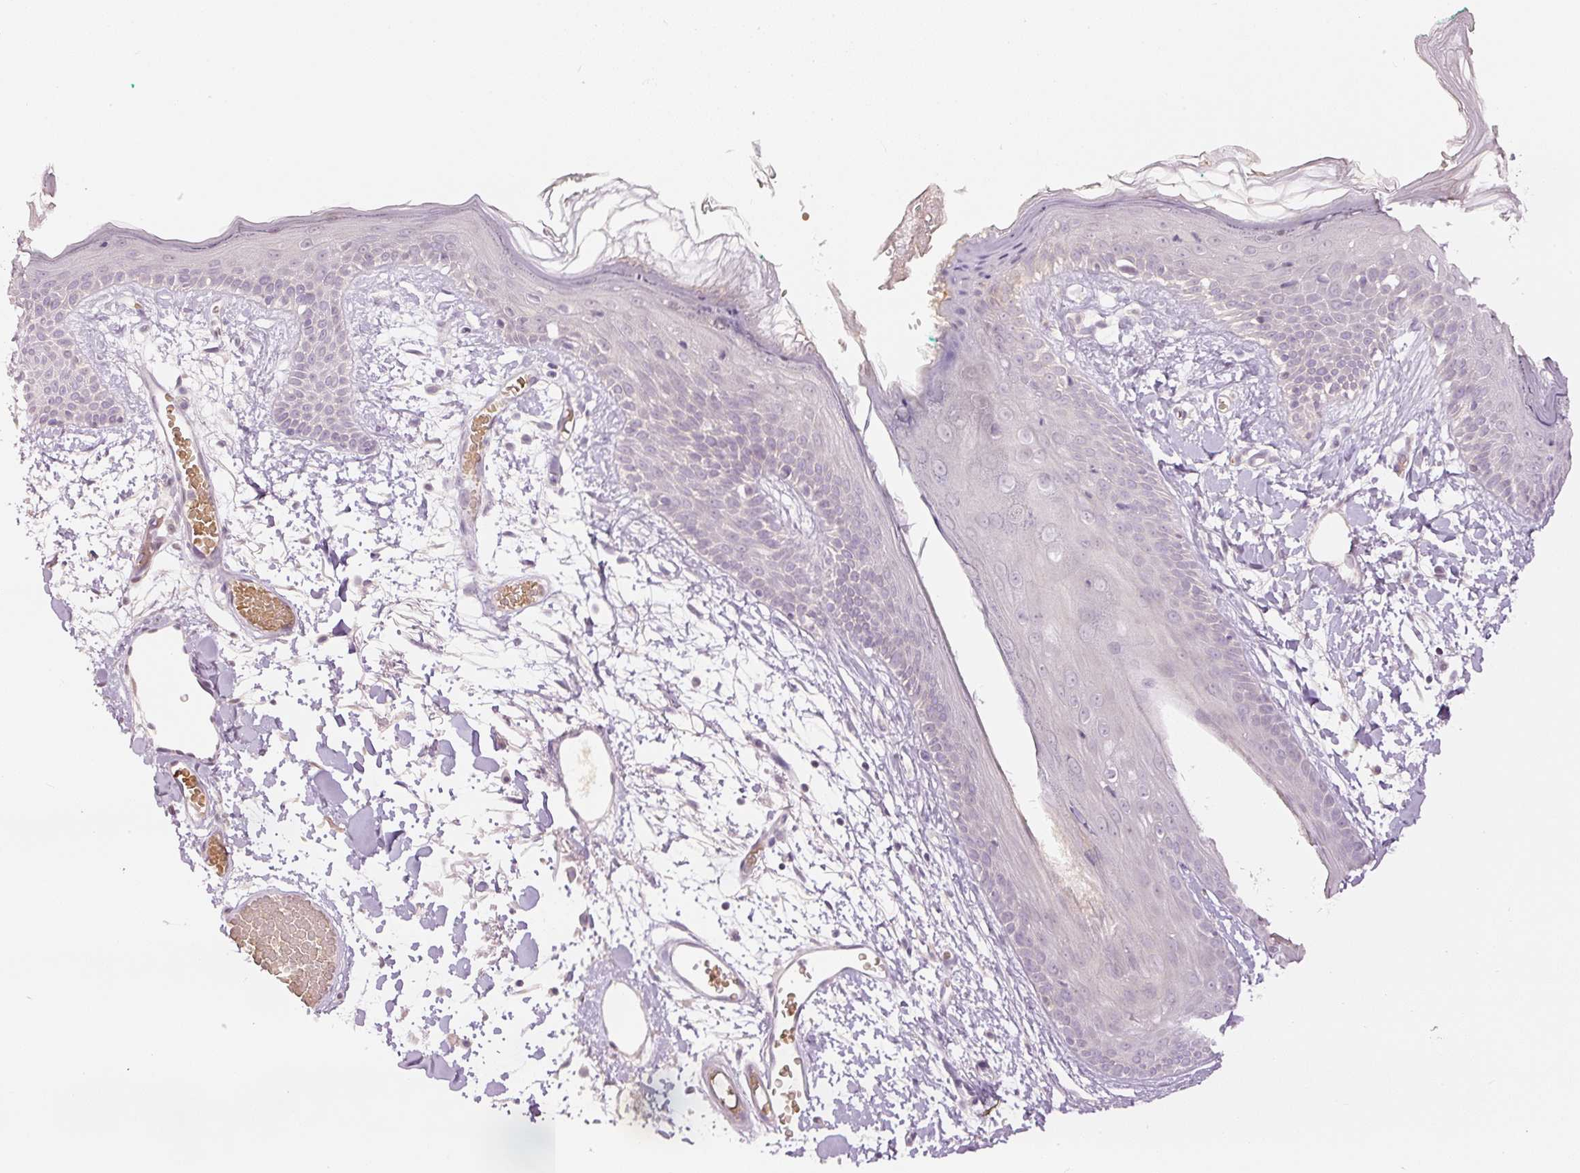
{"staining": {"intensity": "negative", "quantity": "none", "location": "none"}, "tissue": "skin", "cell_type": "Fibroblasts", "image_type": "normal", "snomed": [{"axis": "morphology", "description": "Normal tissue, NOS"}, {"axis": "topography", "description": "Skin"}], "caption": "DAB (3,3'-diaminobenzidine) immunohistochemical staining of unremarkable human skin reveals no significant positivity in fibroblasts. (DAB immunohistochemistry (IHC) with hematoxylin counter stain).", "gene": "GZMA", "patient": {"sex": "male", "age": 79}}